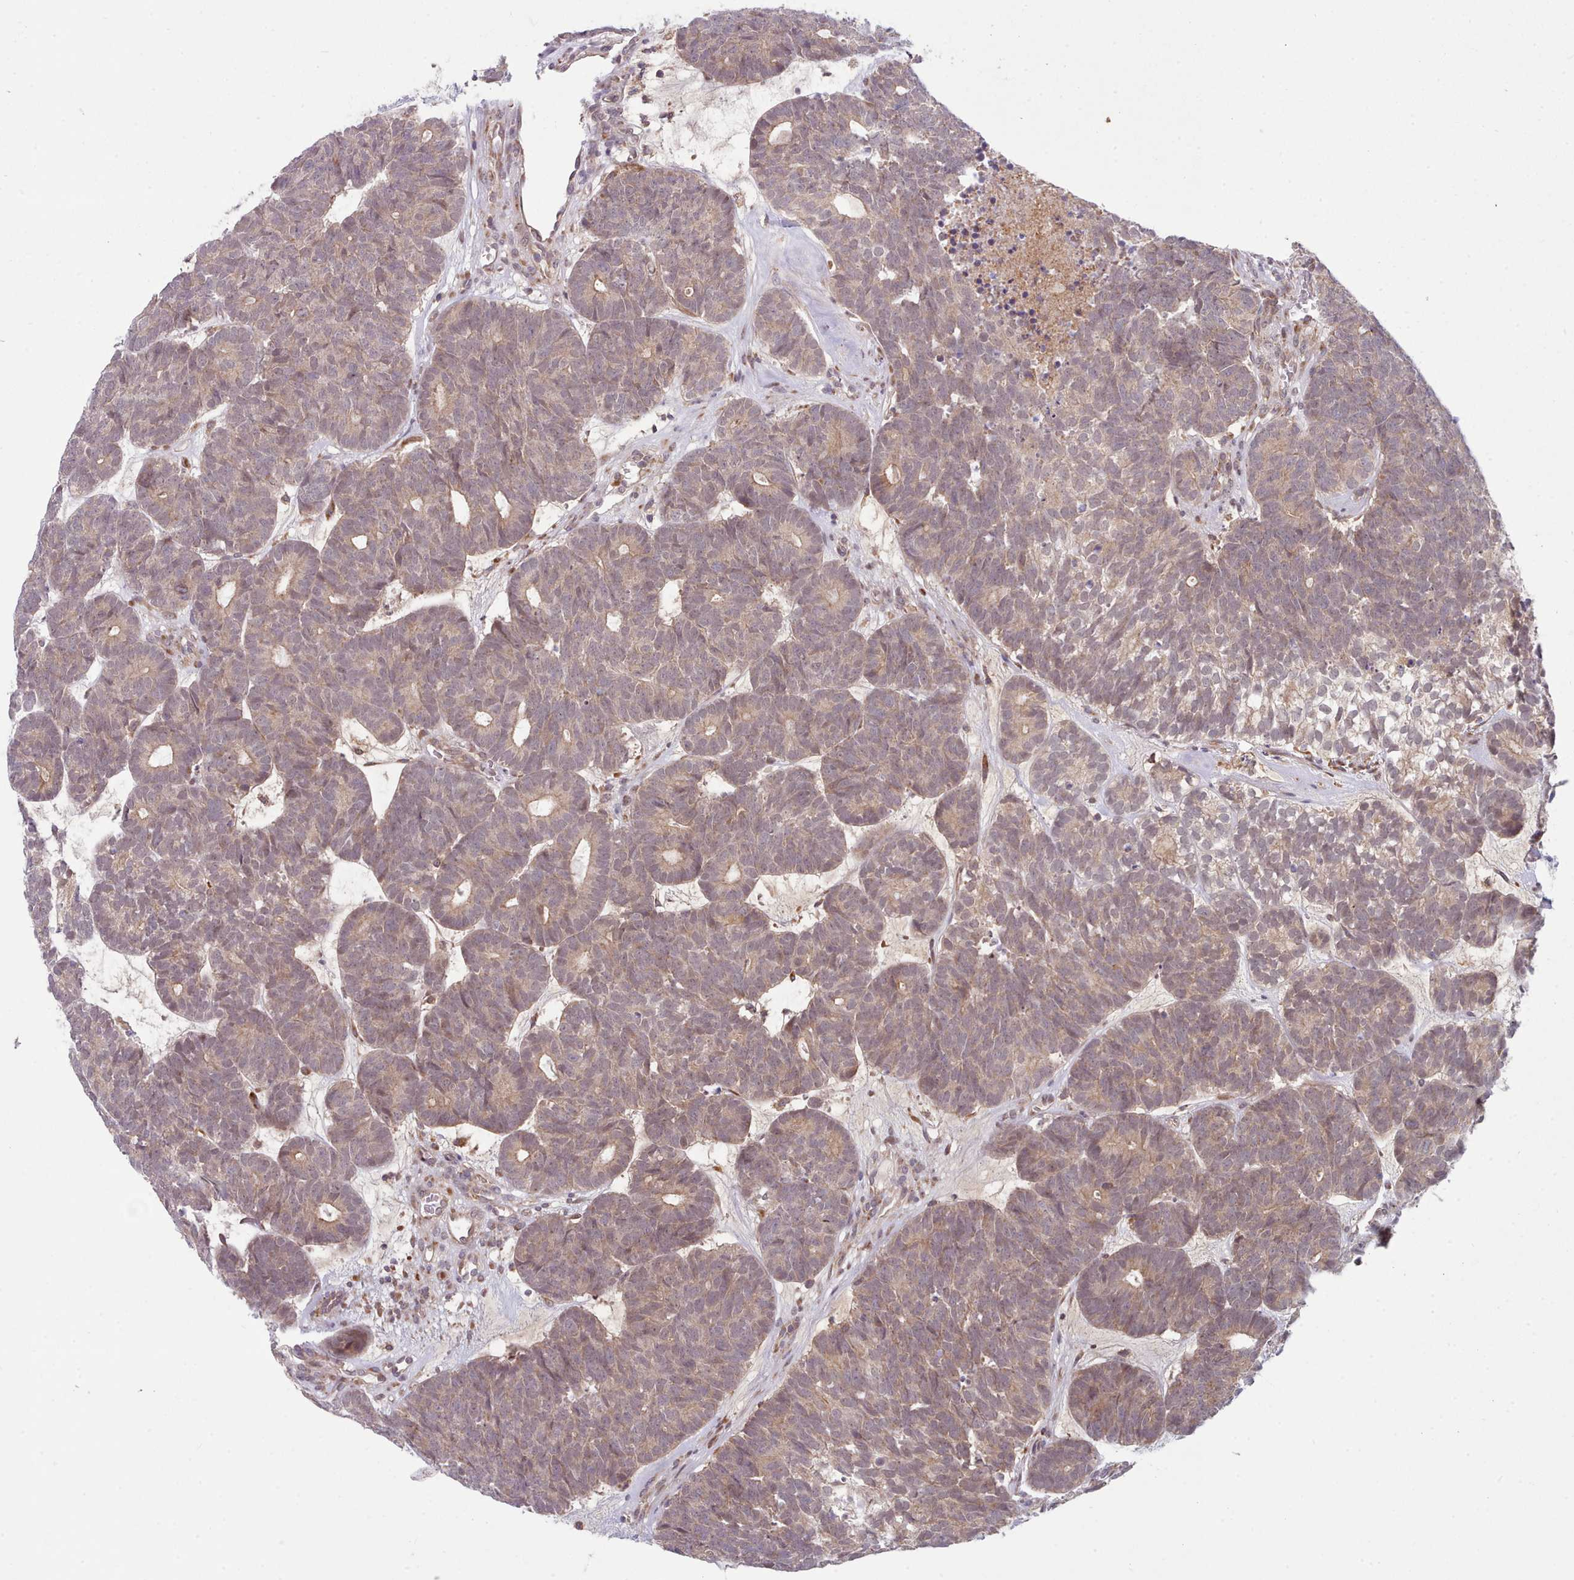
{"staining": {"intensity": "moderate", "quantity": "25%-75%", "location": "cytoplasmic/membranous"}, "tissue": "head and neck cancer", "cell_type": "Tumor cells", "image_type": "cancer", "snomed": [{"axis": "morphology", "description": "Adenocarcinoma, NOS"}, {"axis": "topography", "description": "Head-Neck"}], "caption": "Moderate cytoplasmic/membranous protein positivity is present in about 25%-75% of tumor cells in head and neck cancer (adenocarcinoma). (DAB IHC, brown staining for protein, blue staining for nuclei).", "gene": "TRIM26", "patient": {"sex": "female", "age": 81}}